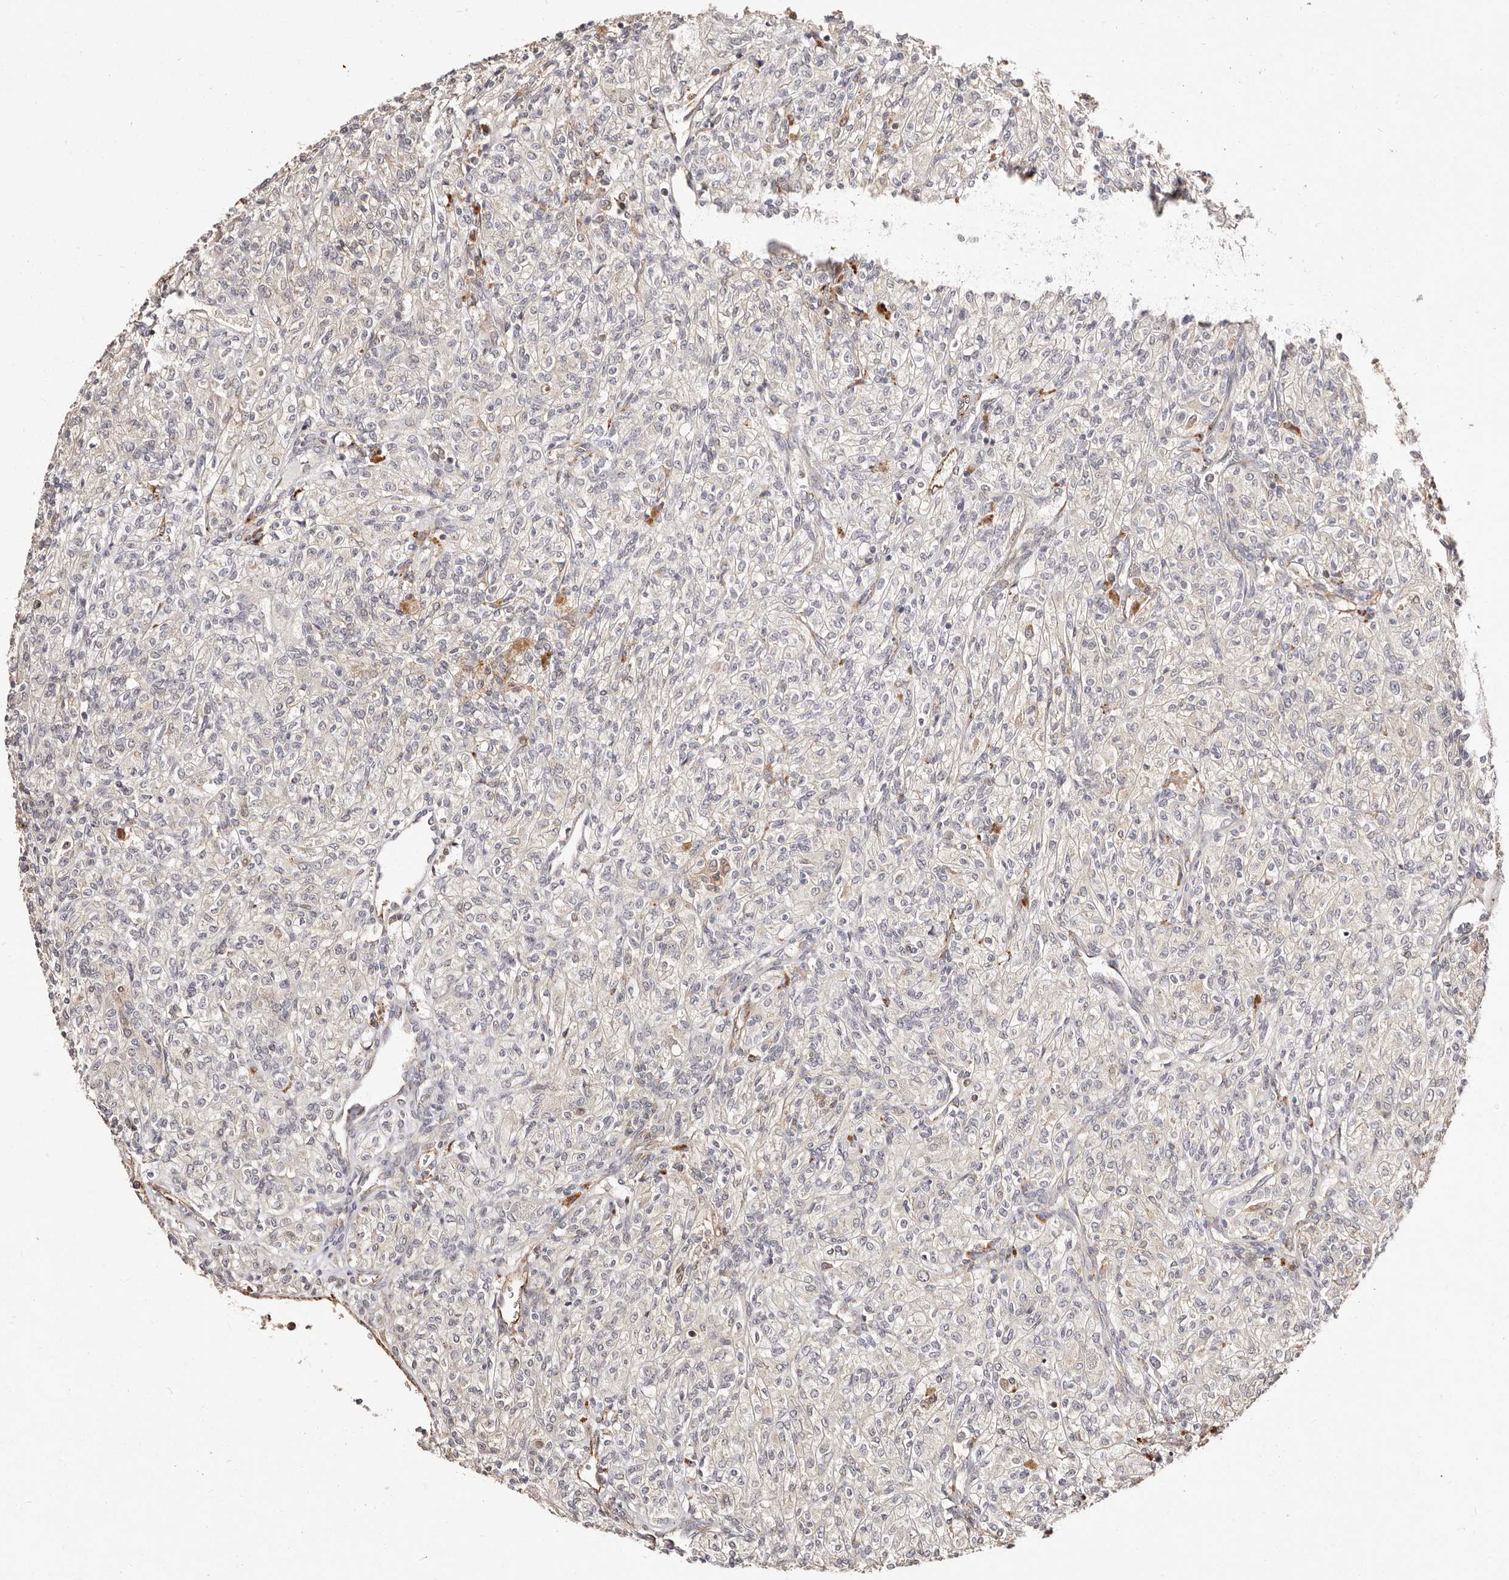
{"staining": {"intensity": "negative", "quantity": "none", "location": "none"}, "tissue": "renal cancer", "cell_type": "Tumor cells", "image_type": "cancer", "snomed": [{"axis": "morphology", "description": "Adenocarcinoma, NOS"}, {"axis": "topography", "description": "Kidney"}], "caption": "The photomicrograph displays no staining of tumor cells in renal adenocarcinoma. (DAB (3,3'-diaminobenzidine) immunohistochemistry (IHC) visualized using brightfield microscopy, high magnification).", "gene": "MAPK1", "patient": {"sex": "male", "age": 77}}